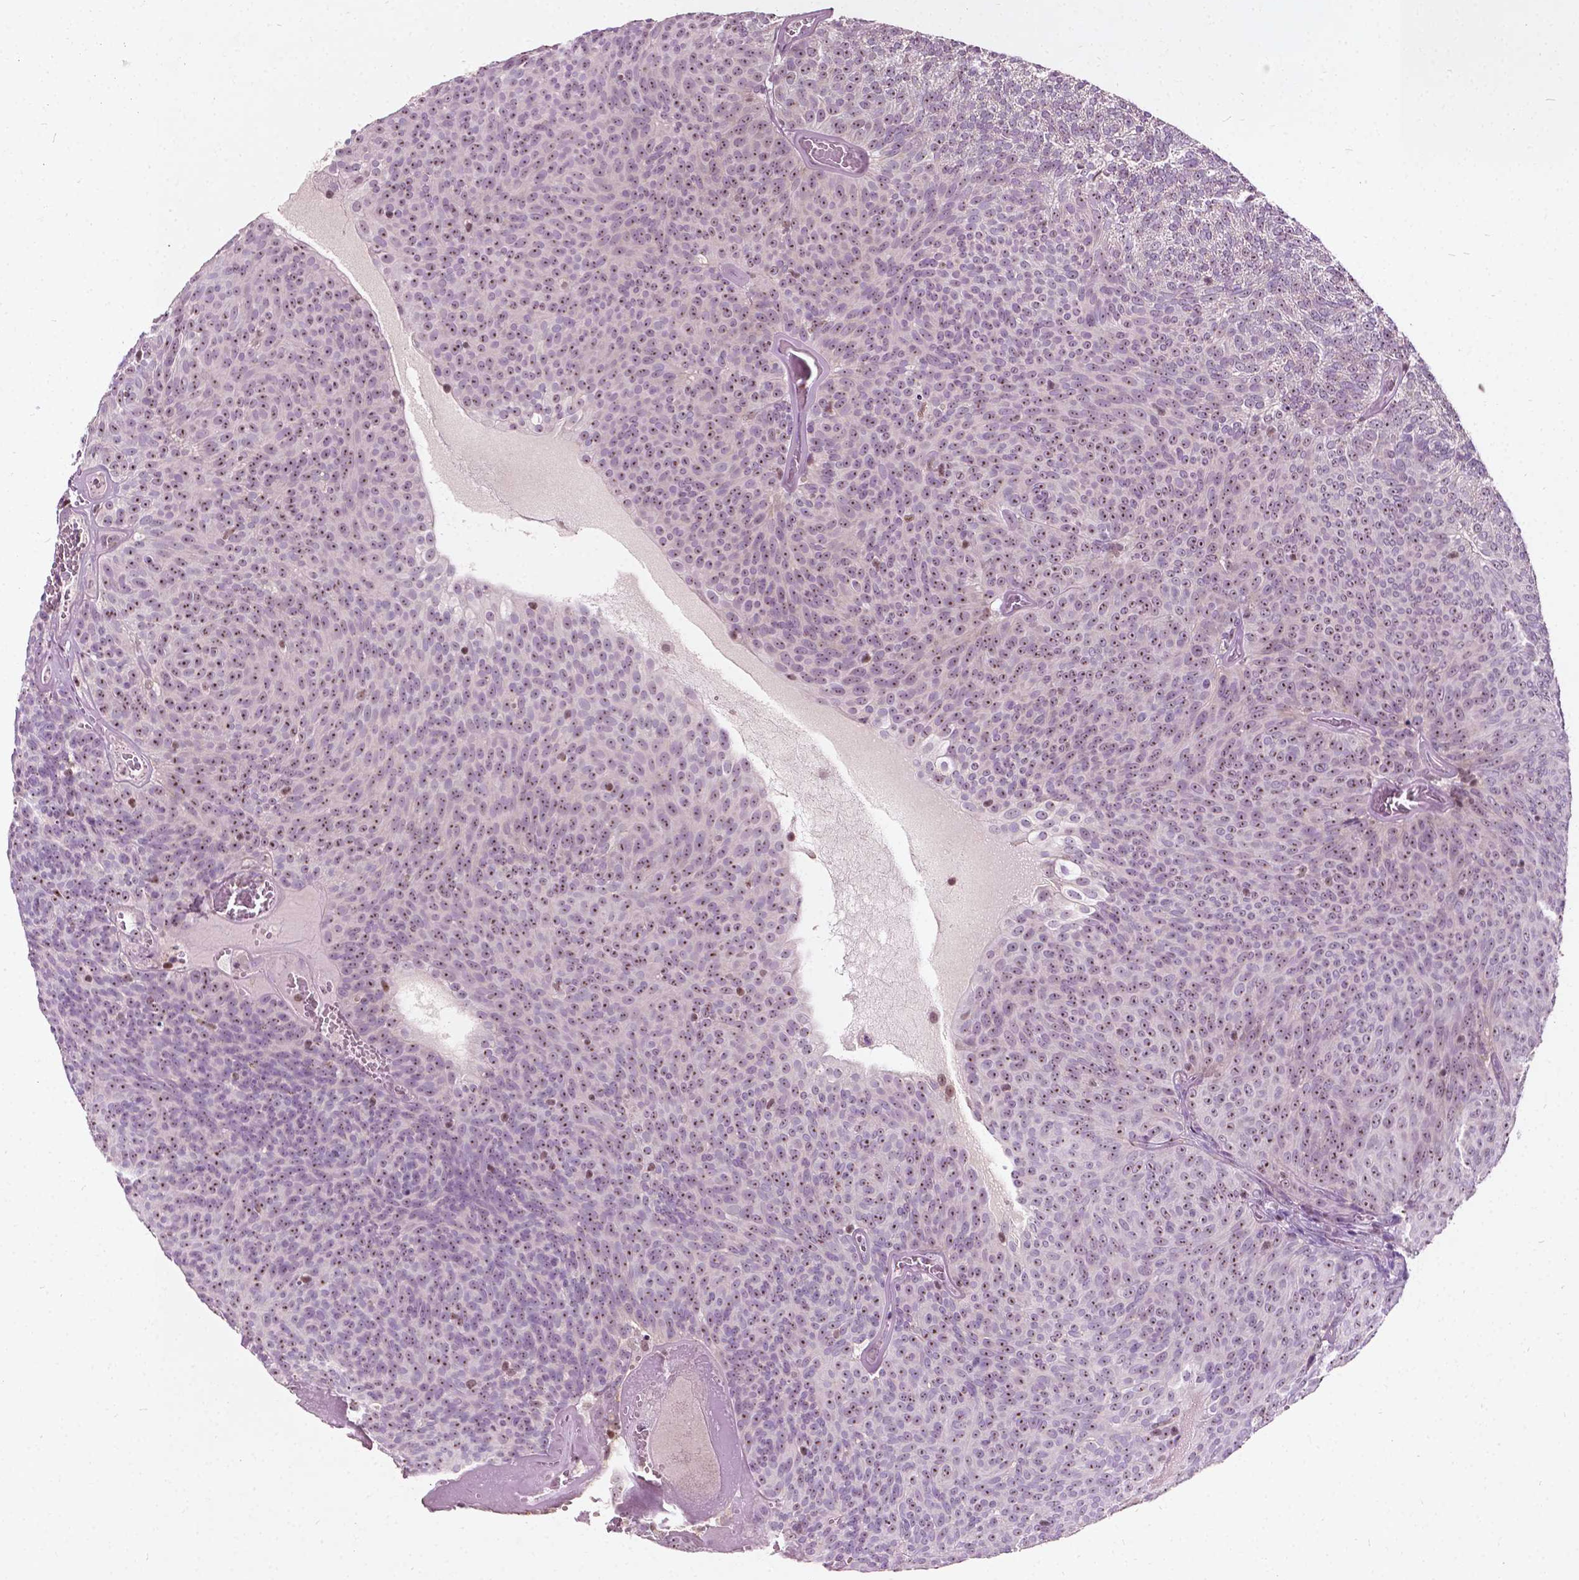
{"staining": {"intensity": "moderate", "quantity": ">75%", "location": "nuclear"}, "tissue": "urothelial cancer", "cell_type": "Tumor cells", "image_type": "cancer", "snomed": [{"axis": "morphology", "description": "Urothelial carcinoma, Low grade"}, {"axis": "topography", "description": "Urinary bladder"}], "caption": "Approximately >75% of tumor cells in urothelial carcinoma (low-grade) demonstrate moderate nuclear protein positivity as visualized by brown immunohistochemical staining.", "gene": "ODF3L2", "patient": {"sex": "male", "age": 77}}